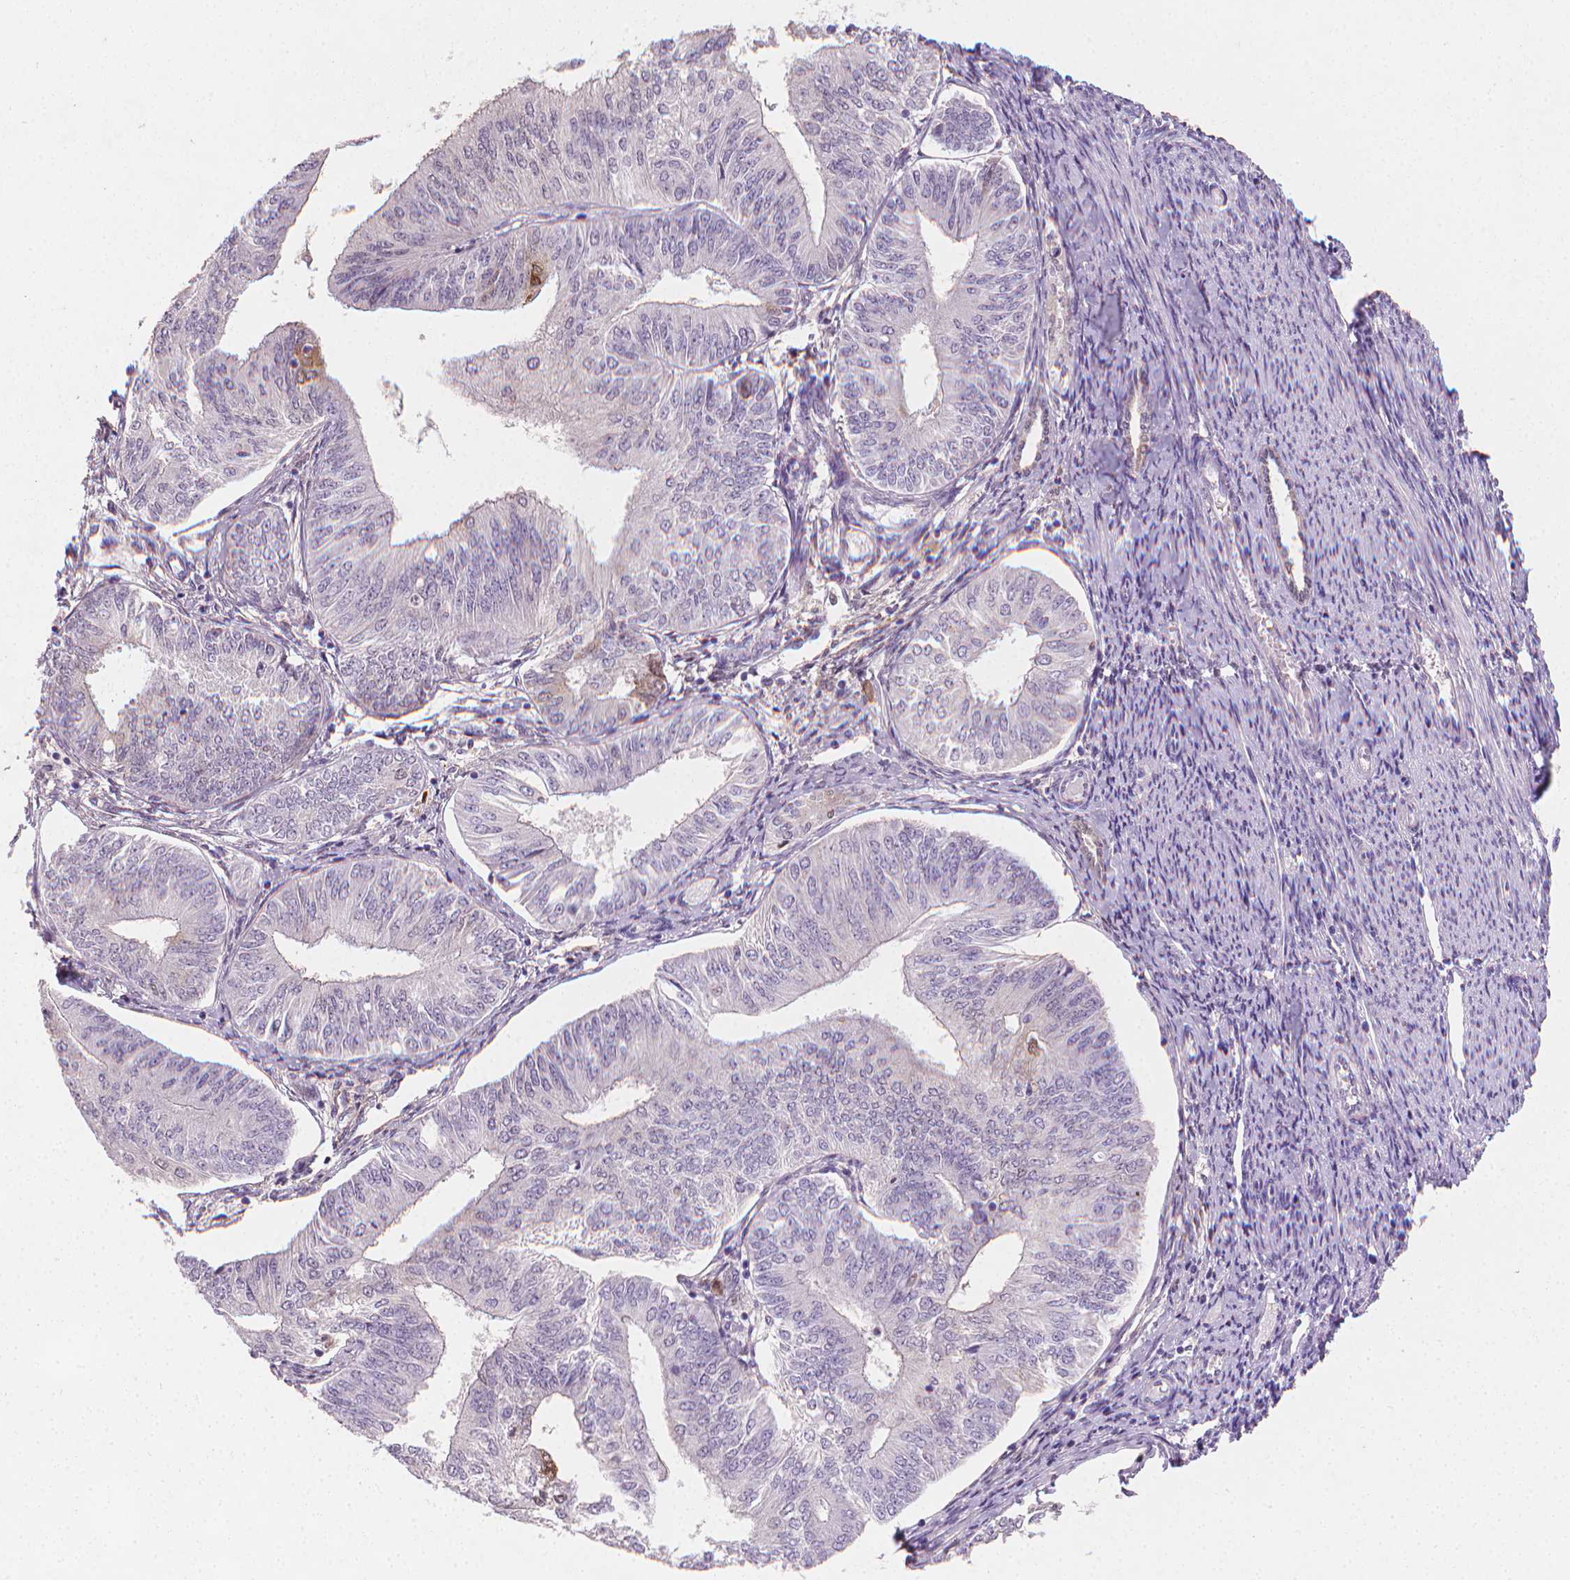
{"staining": {"intensity": "negative", "quantity": "none", "location": "none"}, "tissue": "endometrial cancer", "cell_type": "Tumor cells", "image_type": "cancer", "snomed": [{"axis": "morphology", "description": "Adenocarcinoma, NOS"}, {"axis": "topography", "description": "Endometrium"}], "caption": "This is an immunohistochemistry micrograph of endometrial cancer. There is no staining in tumor cells.", "gene": "TNFAIP2", "patient": {"sex": "female", "age": 58}}